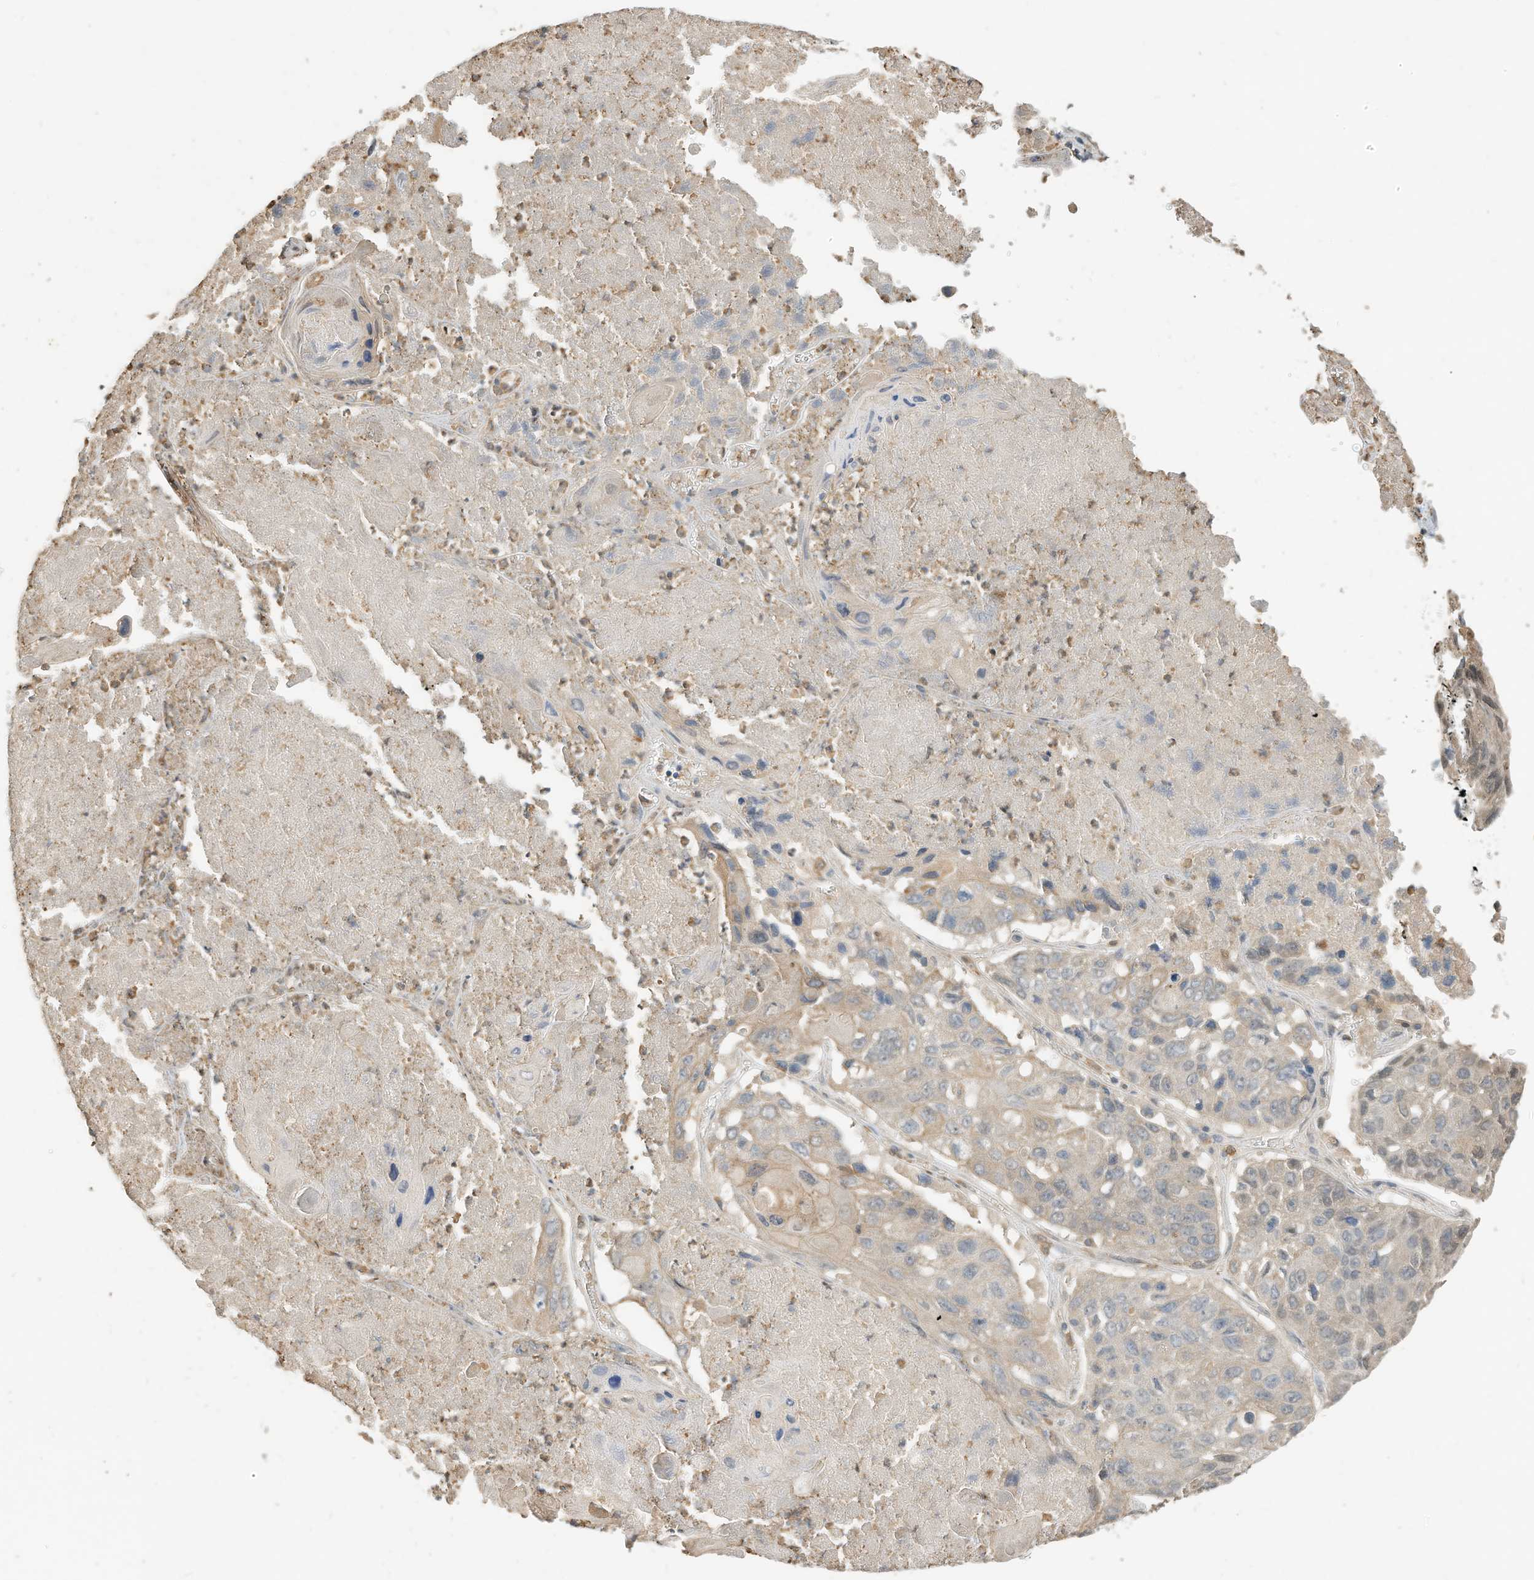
{"staining": {"intensity": "weak", "quantity": "<25%", "location": "cytoplasmic/membranous"}, "tissue": "lung cancer", "cell_type": "Tumor cells", "image_type": "cancer", "snomed": [{"axis": "morphology", "description": "Squamous cell carcinoma, NOS"}, {"axis": "topography", "description": "Lung"}], "caption": "Image shows no protein positivity in tumor cells of lung cancer tissue.", "gene": "OFD1", "patient": {"sex": "male", "age": 61}}